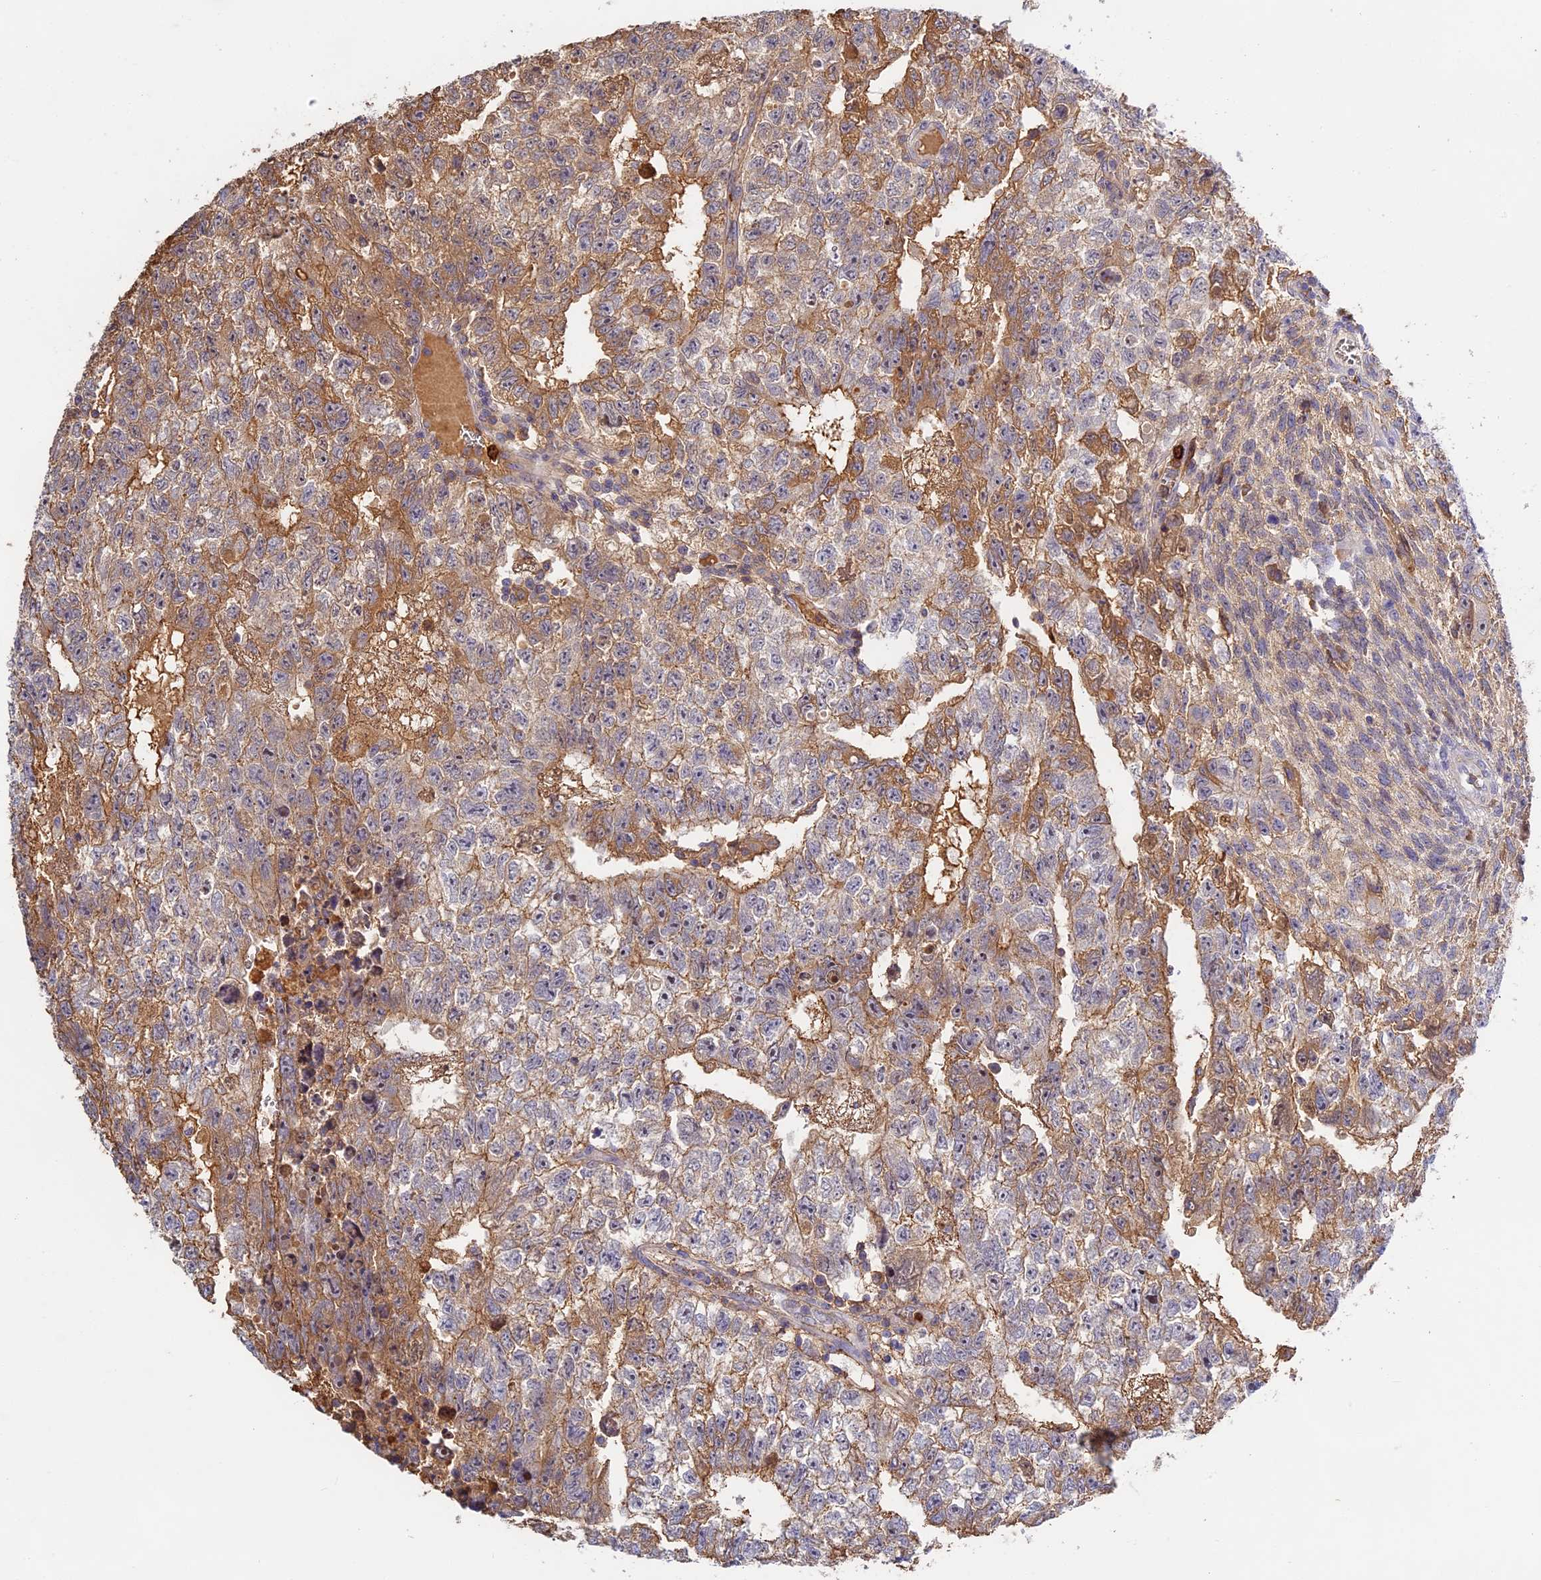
{"staining": {"intensity": "moderate", "quantity": "25%-75%", "location": "cytoplasmic/membranous"}, "tissue": "testis cancer", "cell_type": "Tumor cells", "image_type": "cancer", "snomed": [{"axis": "morphology", "description": "Carcinoma, Embryonal, NOS"}, {"axis": "topography", "description": "Testis"}], "caption": "Human testis cancer stained for a protein (brown) exhibits moderate cytoplasmic/membranous positive staining in approximately 25%-75% of tumor cells.", "gene": "ADGRD1", "patient": {"sex": "male", "age": 26}}